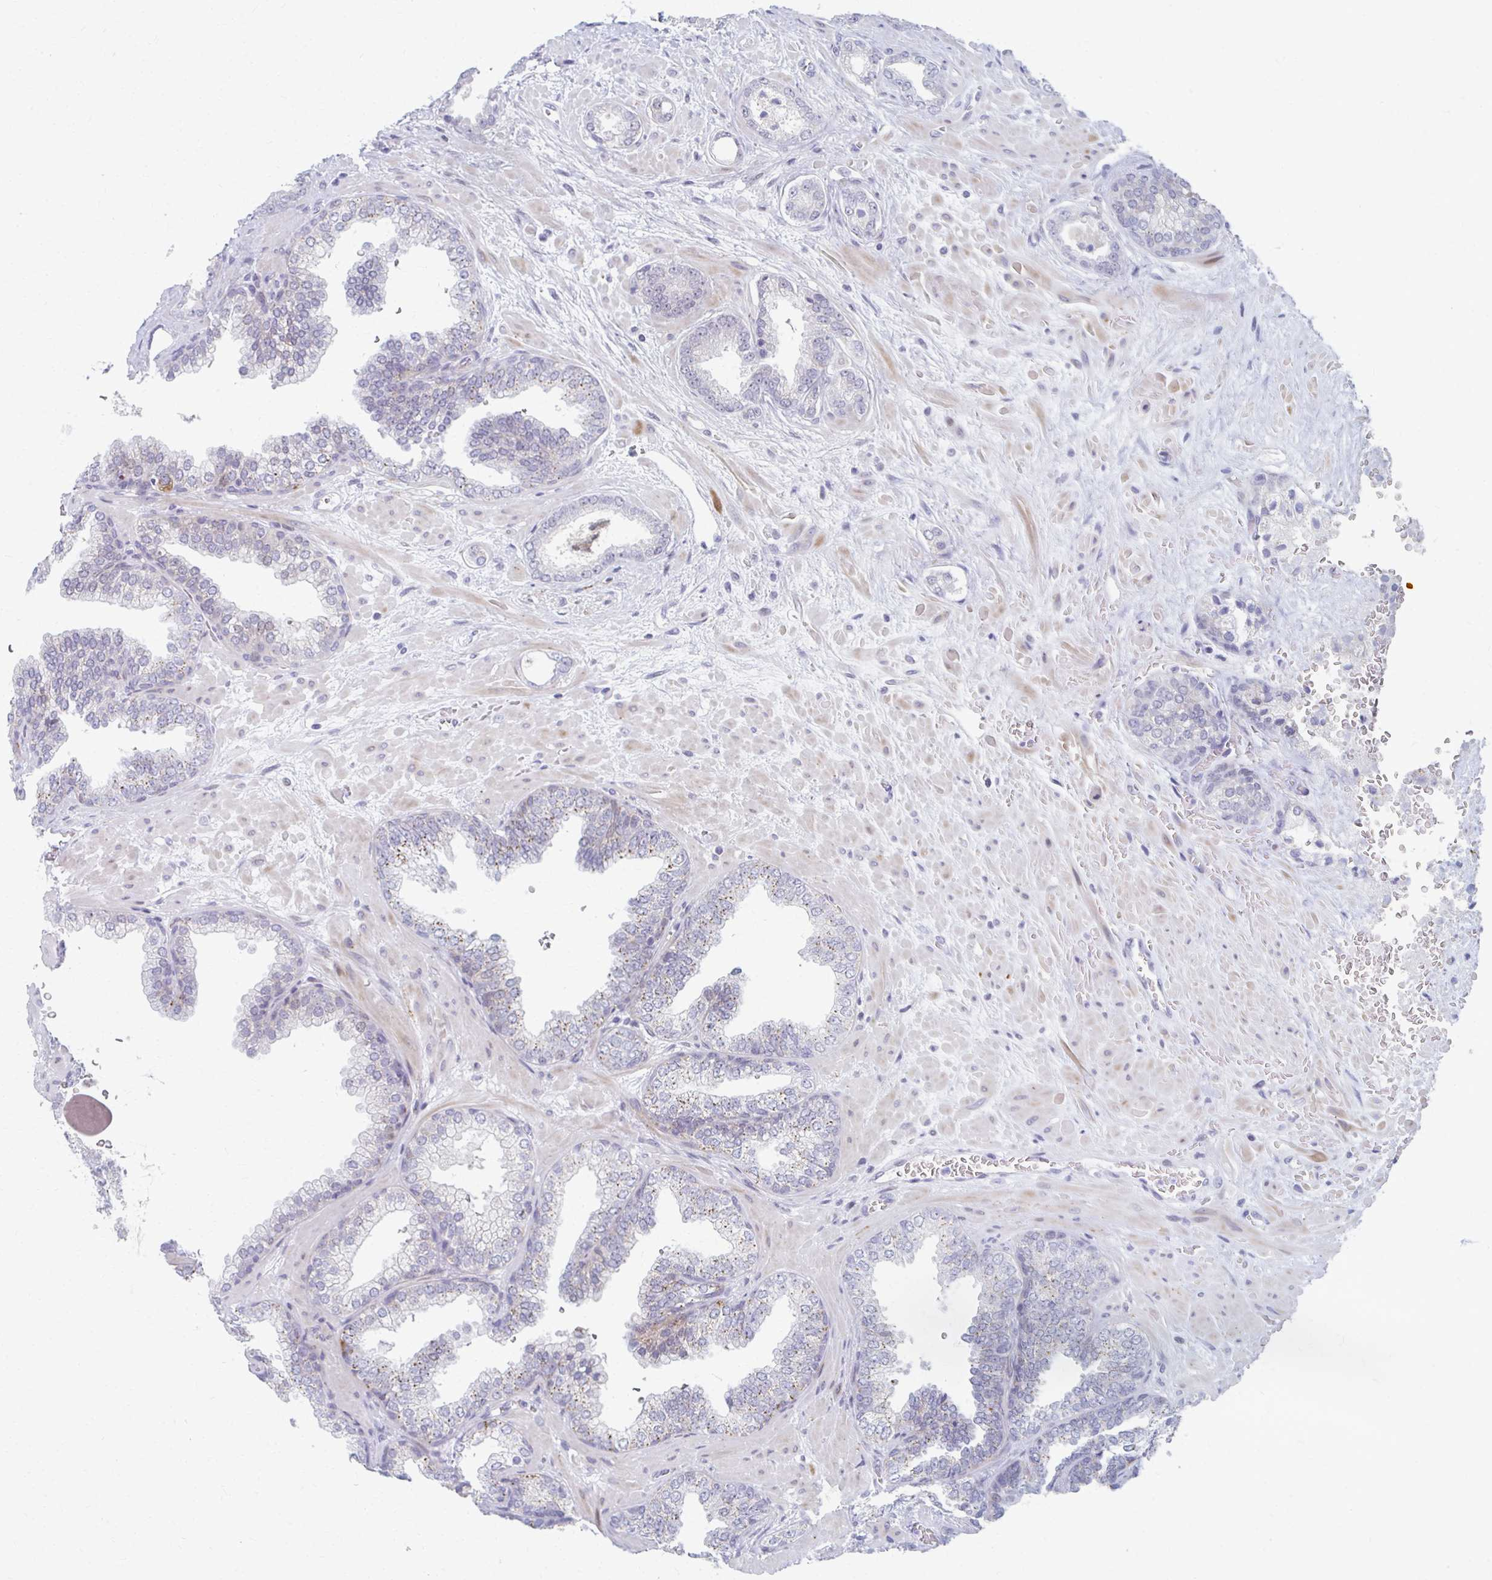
{"staining": {"intensity": "negative", "quantity": "none", "location": "none"}, "tissue": "prostate cancer", "cell_type": "Tumor cells", "image_type": "cancer", "snomed": [{"axis": "morphology", "description": "Adenocarcinoma, High grade"}, {"axis": "topography", "description": "Prostate"}], "caption": "IHC of prostate cancer (high-grade adenocarcinoma) demonstrates no staining in tumor cells.", "gene": "ABHD16B", "patient": {"sex": "male", "age": 58}}